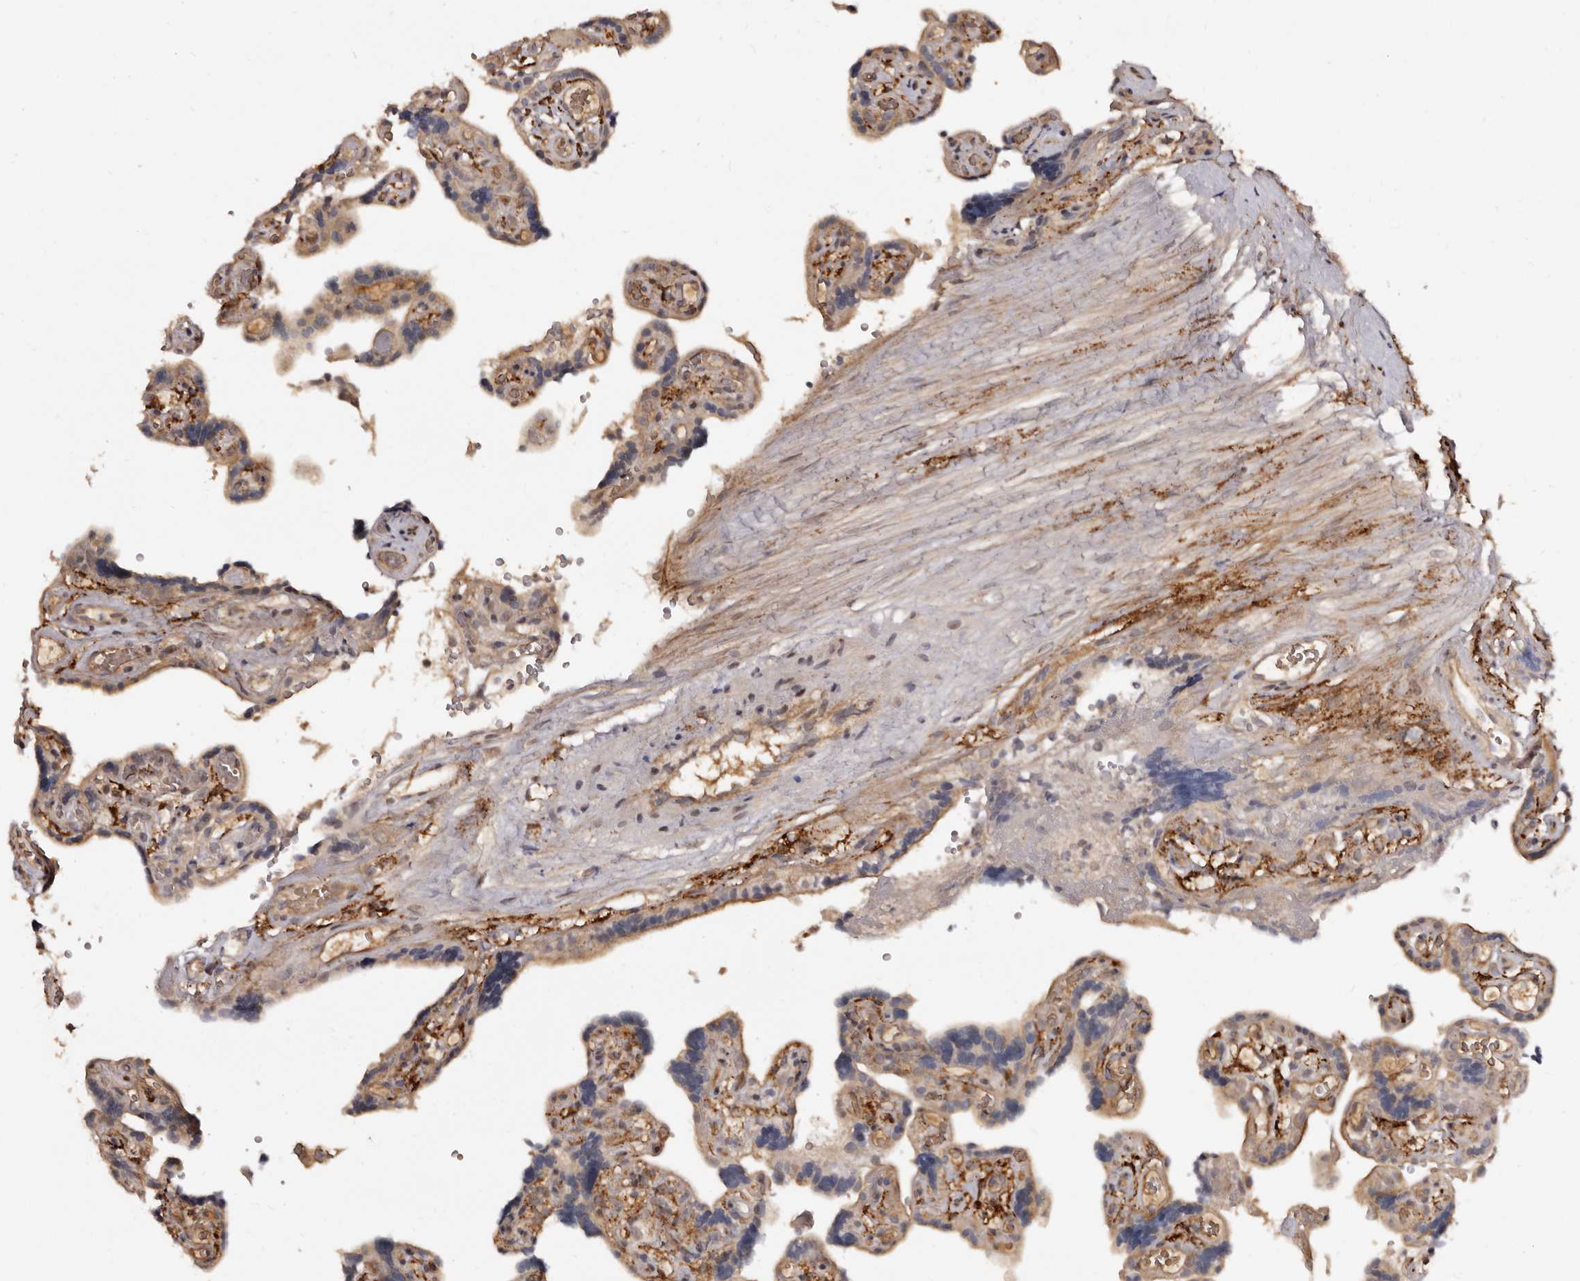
{"staining": {"intensity": "moderate", "quantity": ">75%", "location": "cytoplasmic/membranous"}, "tissue": "placenta", "cell_type": "Decidual cells", "image_type": "normal", "snomed": [{"axis": "morphology", "description": "Normal tissue, NOS"}, {"axis": "topography", "description": "Placenta"}], "caption": "Protein analysis of unremarkable placenta displays moderate cytoplasmic/membranous staining in approximately >75% of decidual cells.", "gene": "INAVA", "patient": {"sex": "female", "age": 30}}